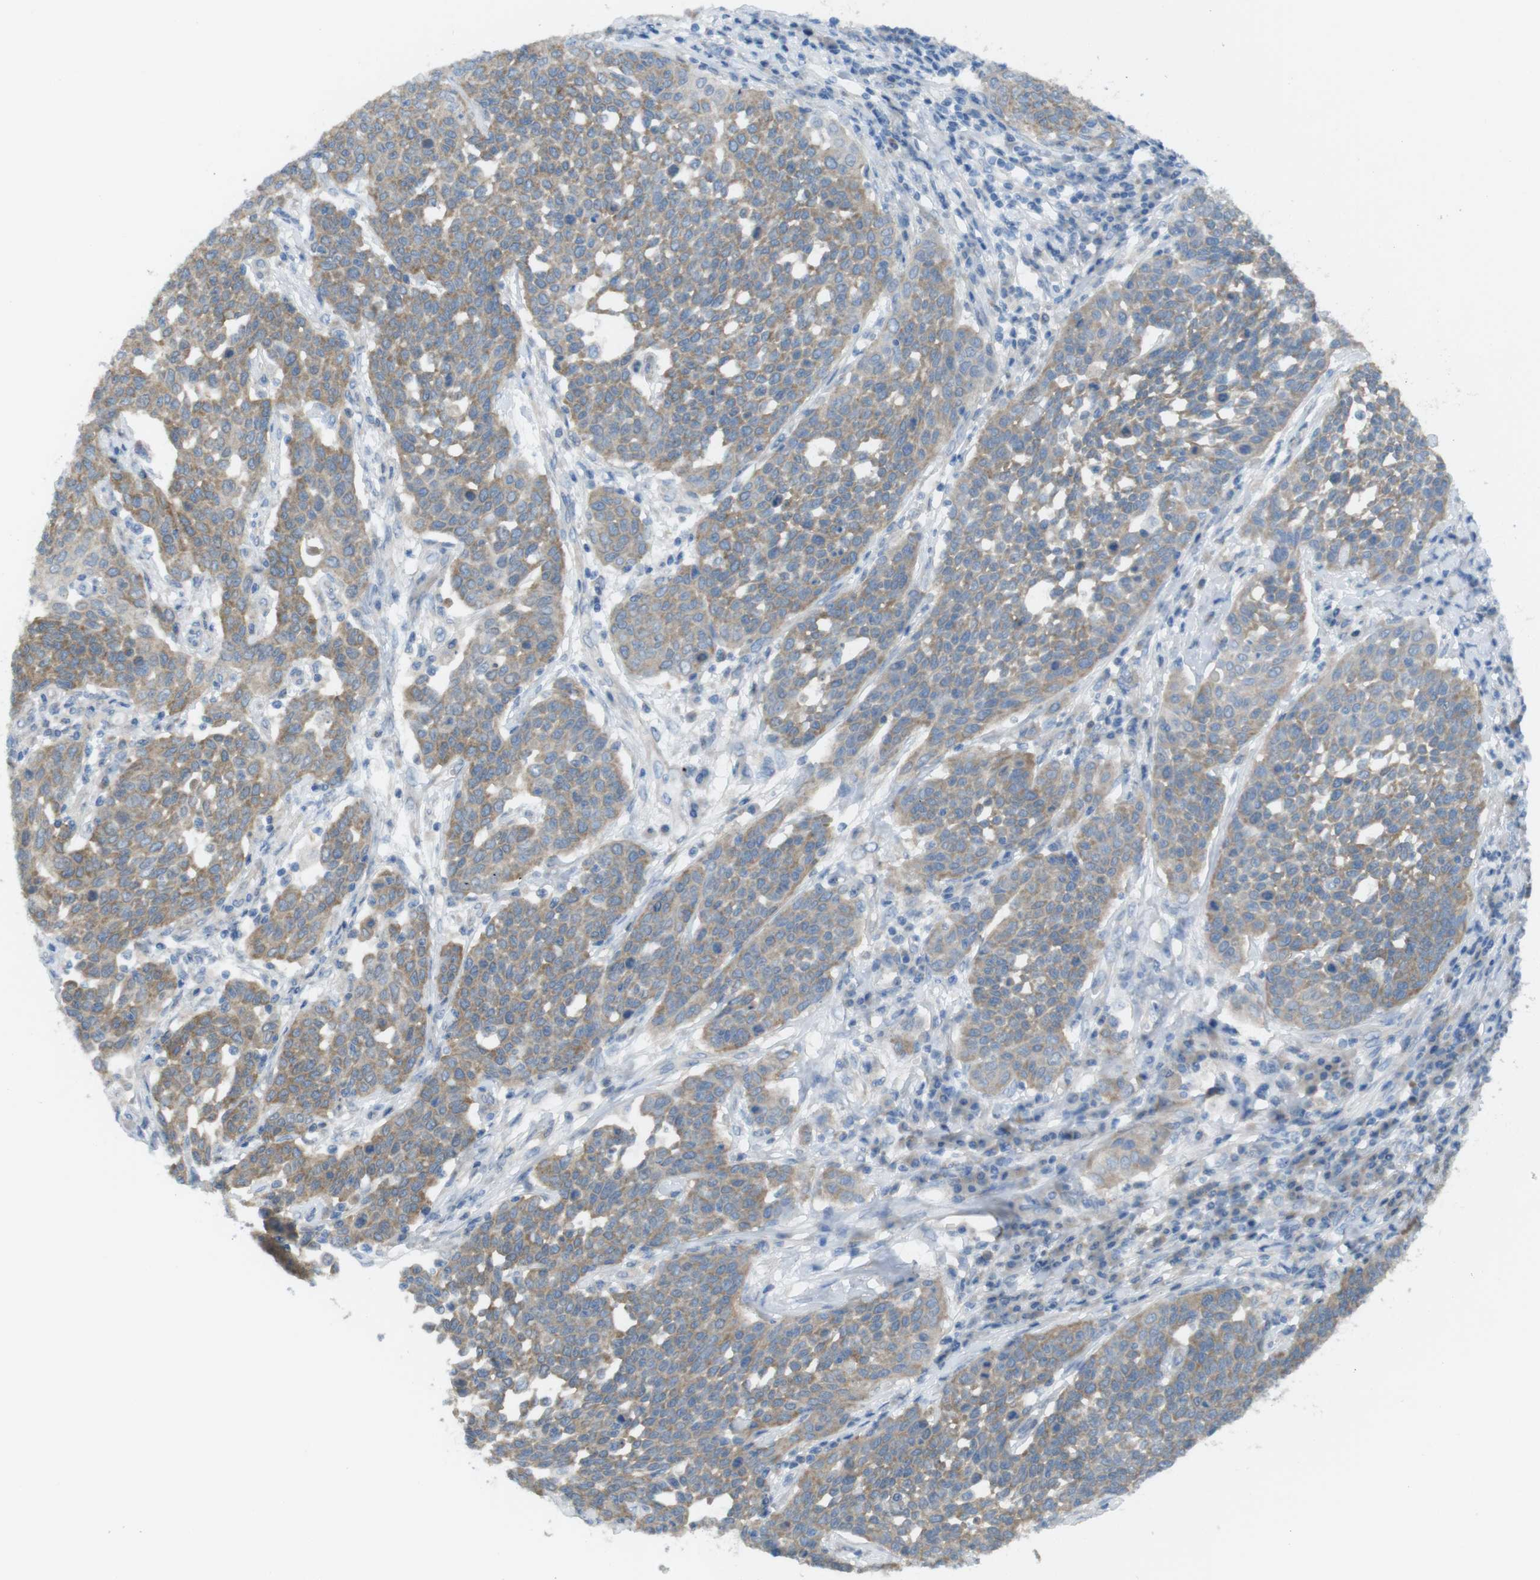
{"staining": {"intensity": "moderate", "quantity": ">75%", "location": "cytoplasmic/membranous"}, "tissue": "cervical cancer", "cell_type": "Tumor cells", "image_type": "cancer", "snomed": [{"axis": "morphology", "description": "Squamous cell carcinoma, NOS"}, {"axis": "topography", "description": "Cervix"}], "caption": "Approximately >75% of tumor cells in cervical cancer (squamous cell carcinoma) show moderate cytoplasmic/membranous protein expression as visualized by brown immunohistochemical staining.", "gene": "MTHFD1", "patient": {"sex": "female", "age": 34}}